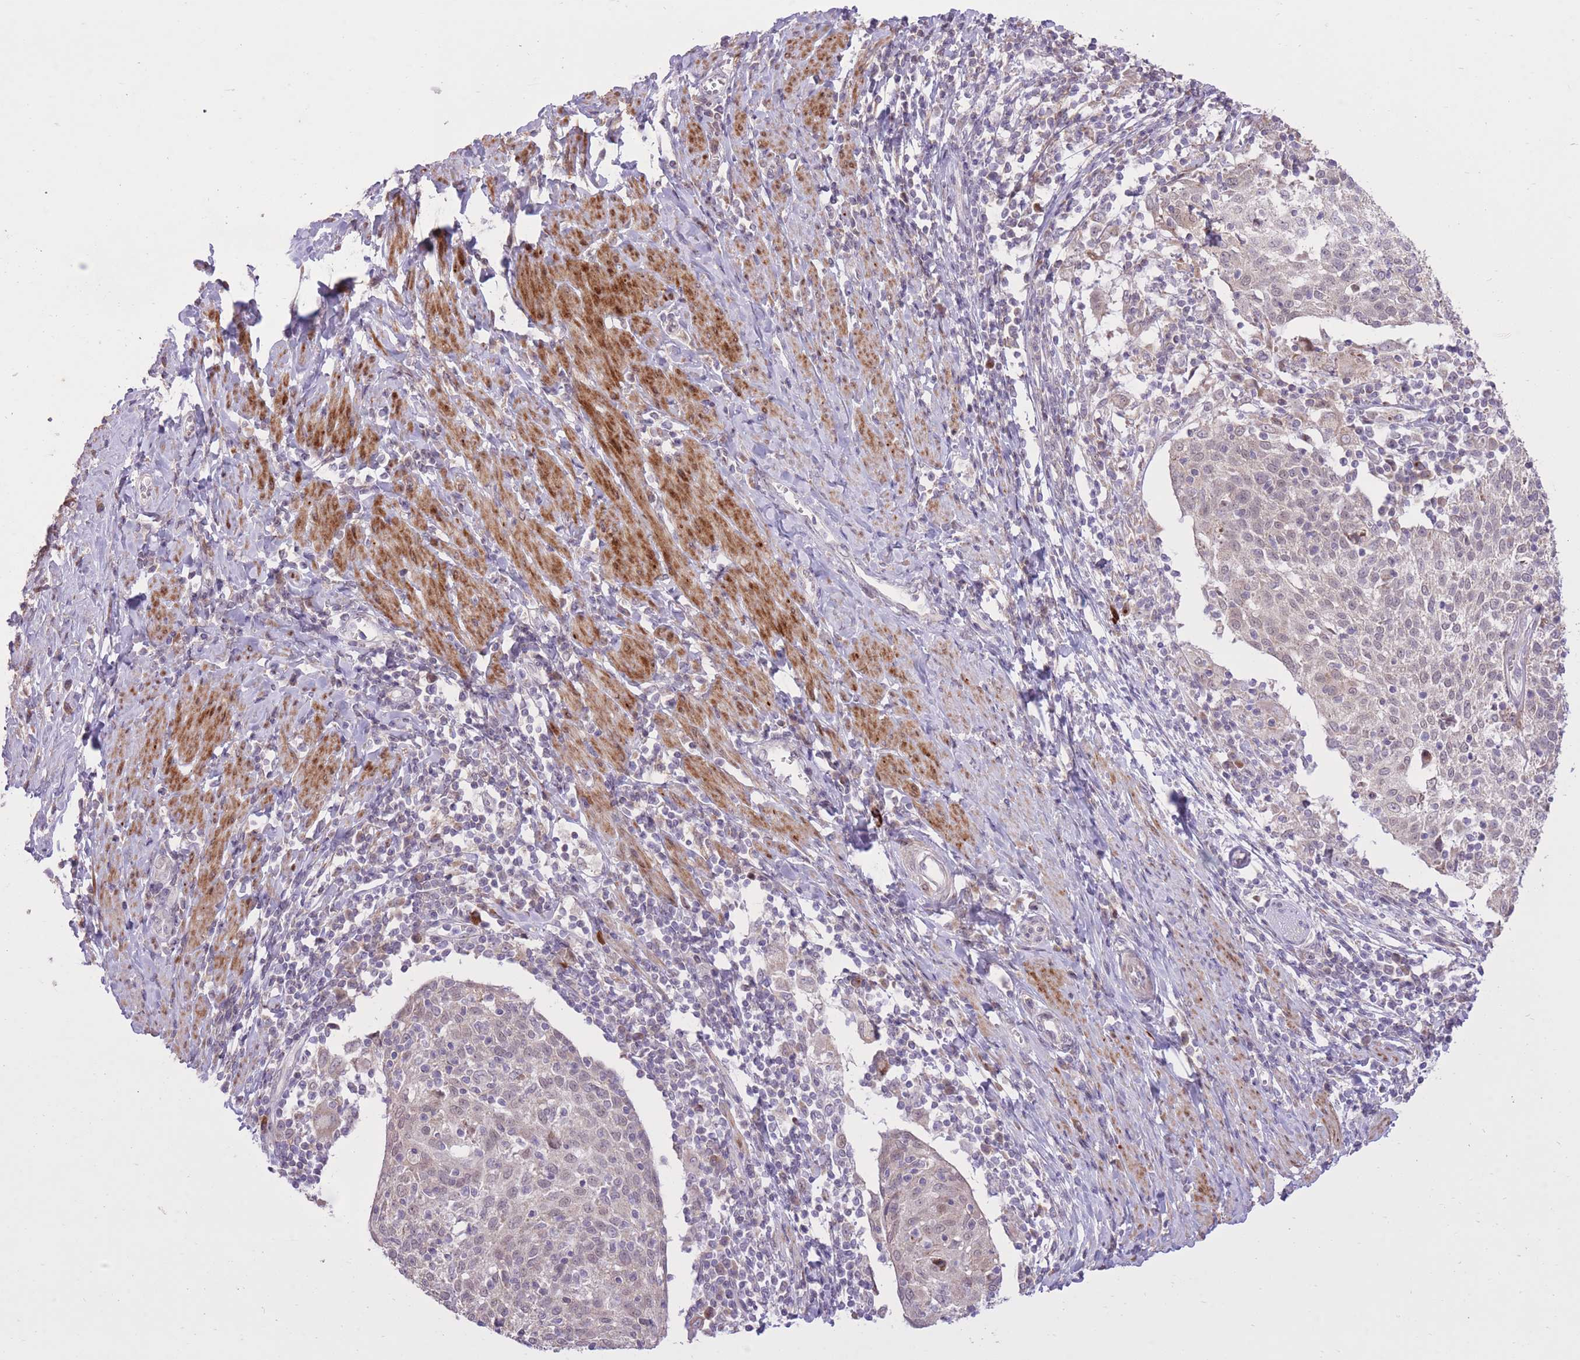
{"staining": {"intensity": "negative", "quantity": "none", "location": "none"}, "tissue": "cervical cancer", "cell_type": "Tumor cells", "image_type": "cancer", "snomed": [{"axis": "morphology", "description": "Squamous cell carcinoma, NOS"}, {"axis": "topography", "description": "Cervix"}], "caption": "Photomicrograph shows no significant protein positivity in tumor cells of cervical squamous cell carcinoma.", "gene": "SLC4A4", "patient": {"sex": "female", "age": 52}}